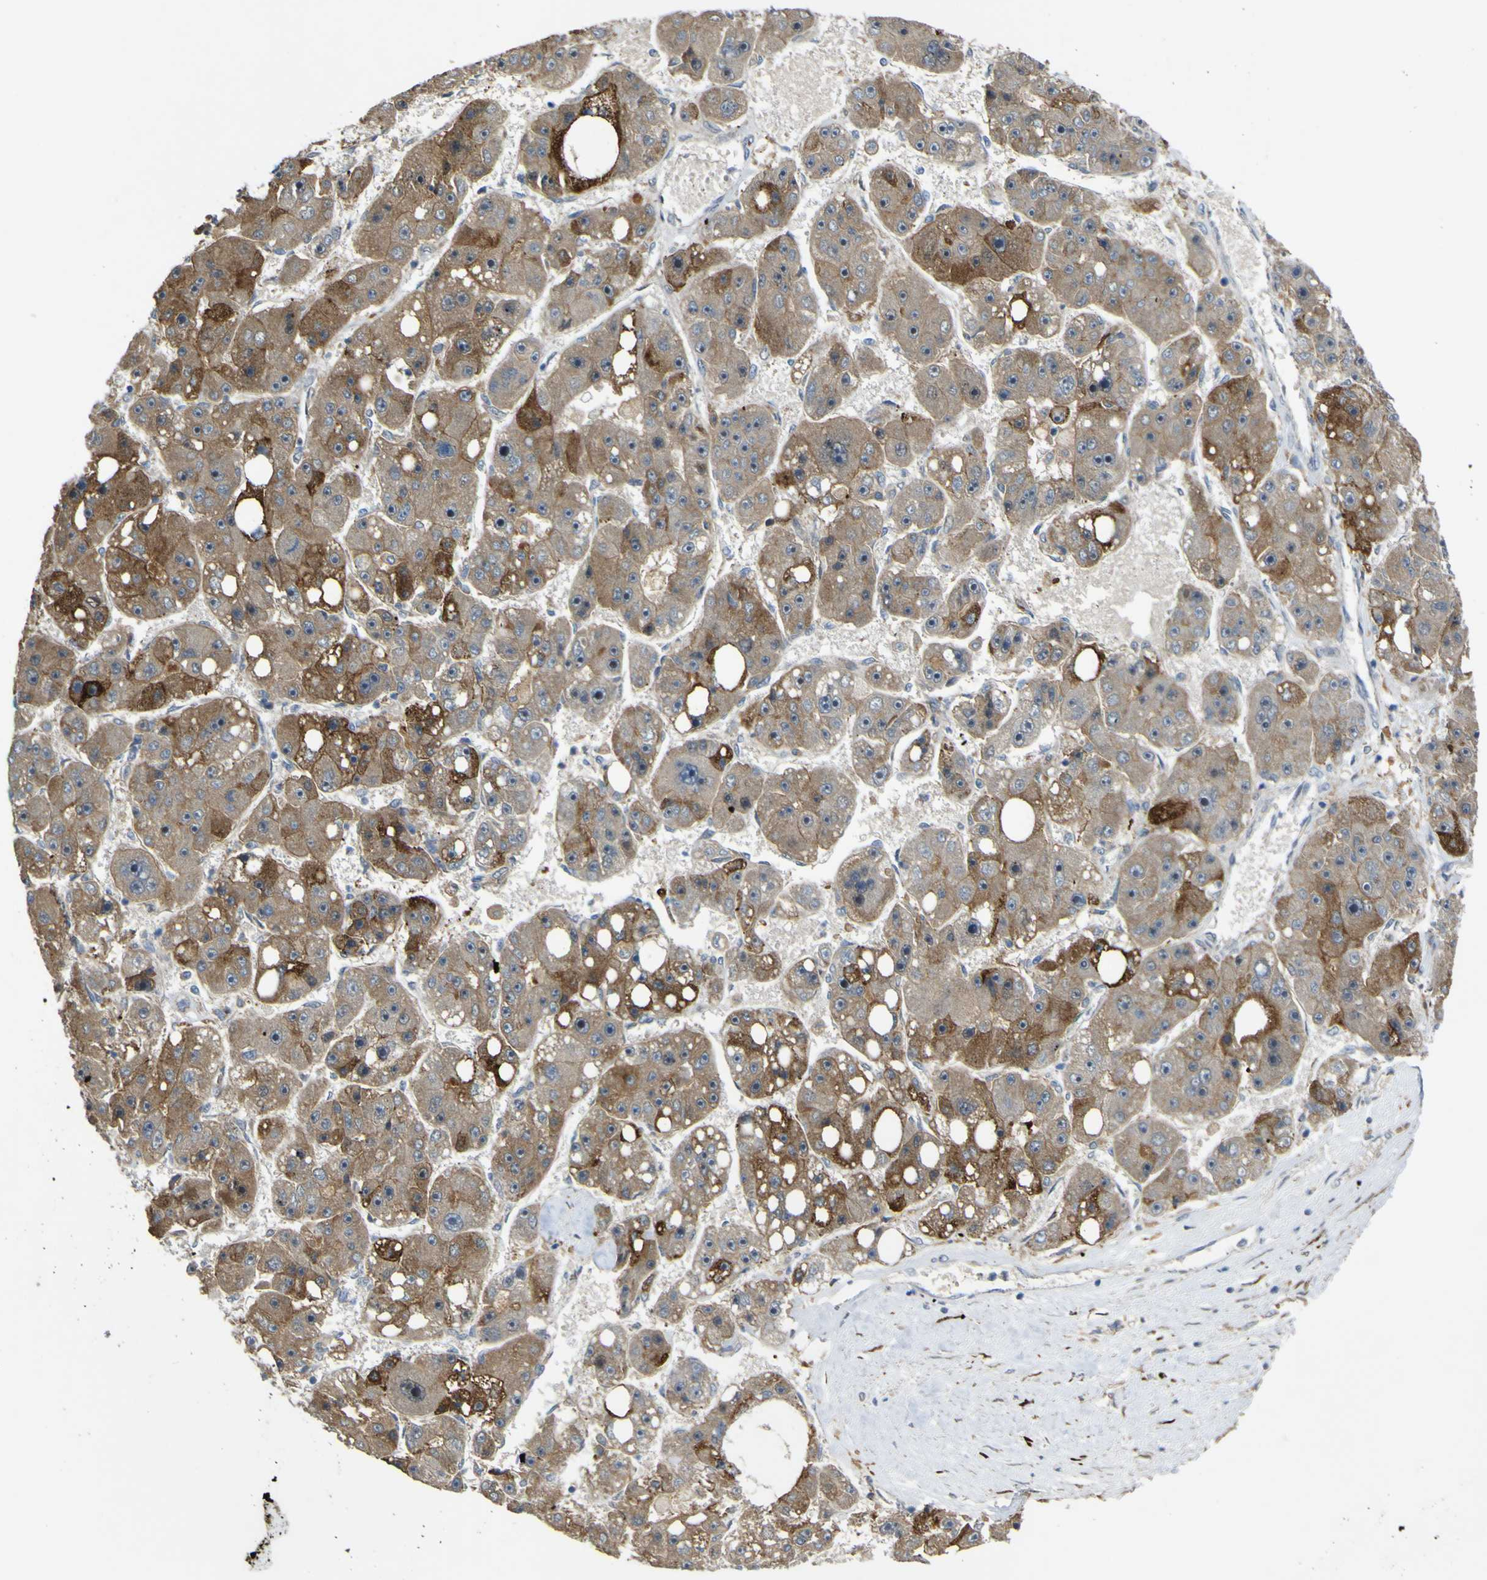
{"staining": {"intensity": "moderate", "quantity": ">75%", "location": "cytoplasmic/membranous"}, "tissue": "liver cancer", "cell_type": "Tumor cells", "image_type": "cancer", "snomed": [{"axis": "morphology", "description": "Carcinoma, Hepatocellular, NOS"}, {"axis": "topography", "description": "Liver"}], "caption": "Immunohistochemical staining of liver cancer demonstrates medium levels of moderate cytoplasmic/membranous positivity in approximately >75% of tumor cells.", "gene": "LBHD1", "patient": {"sex": "female", "age": 61}}